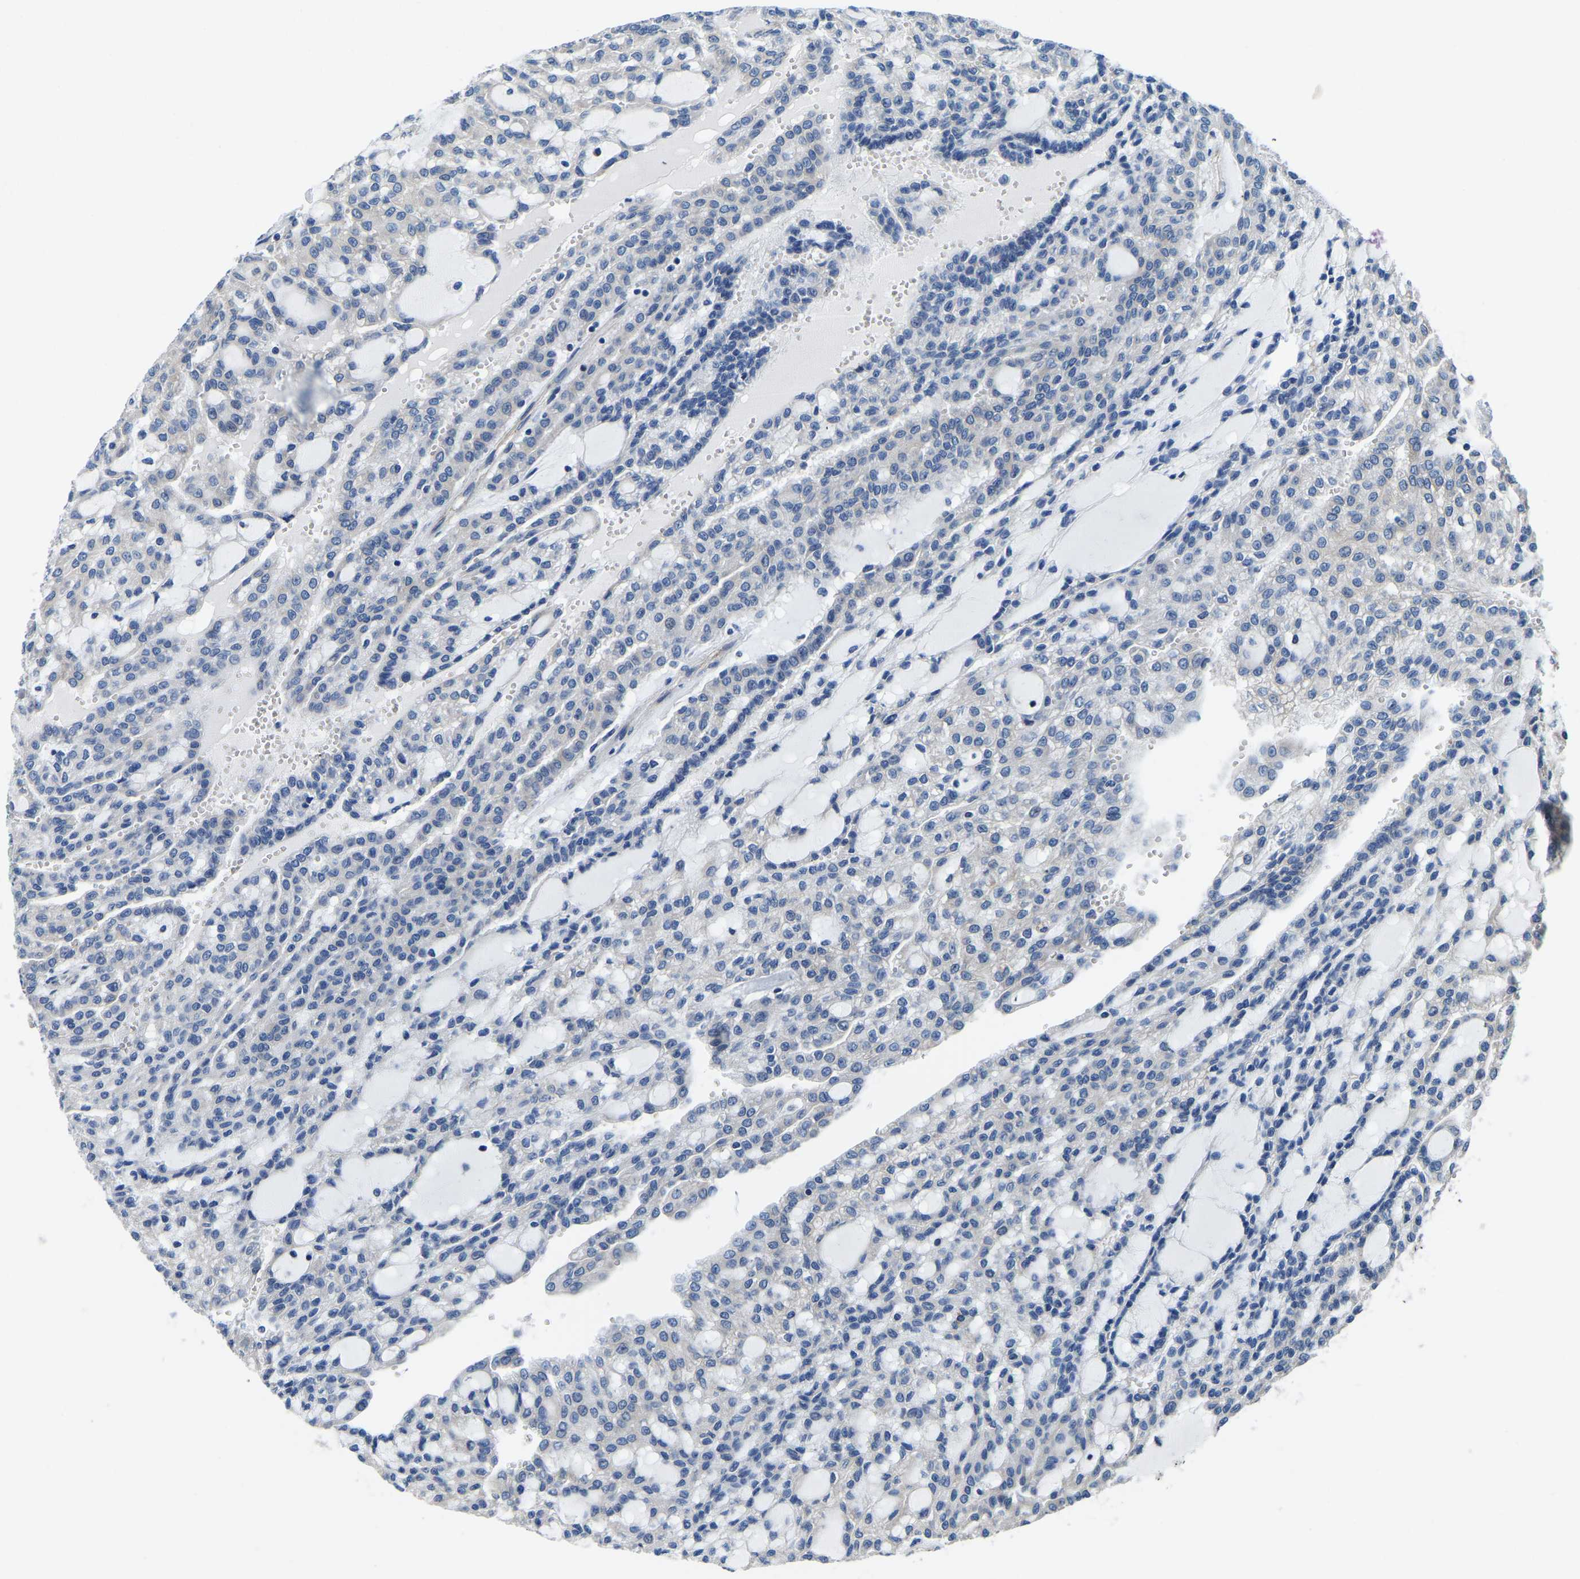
{"staining": {"intensity": "negative", "quantity": "none", "location": "none"}, "tissue": "renal cancer", "cell_type": "Tumor cells", "image_type": "cancer", "snomed": [{"axis": "morphology", "description": "Adenocarcinoma, NOS"}, {"axis": "topography", "description": "Kidney"}], "caption": "High power microscopy photomicrograph of an immunohistochemistry (IHC) micrograph of renal cancer, revealing no significant positivity in tumor cells.", "gene": "LIAS", "patient": {"sex": "male", "age": 63}}